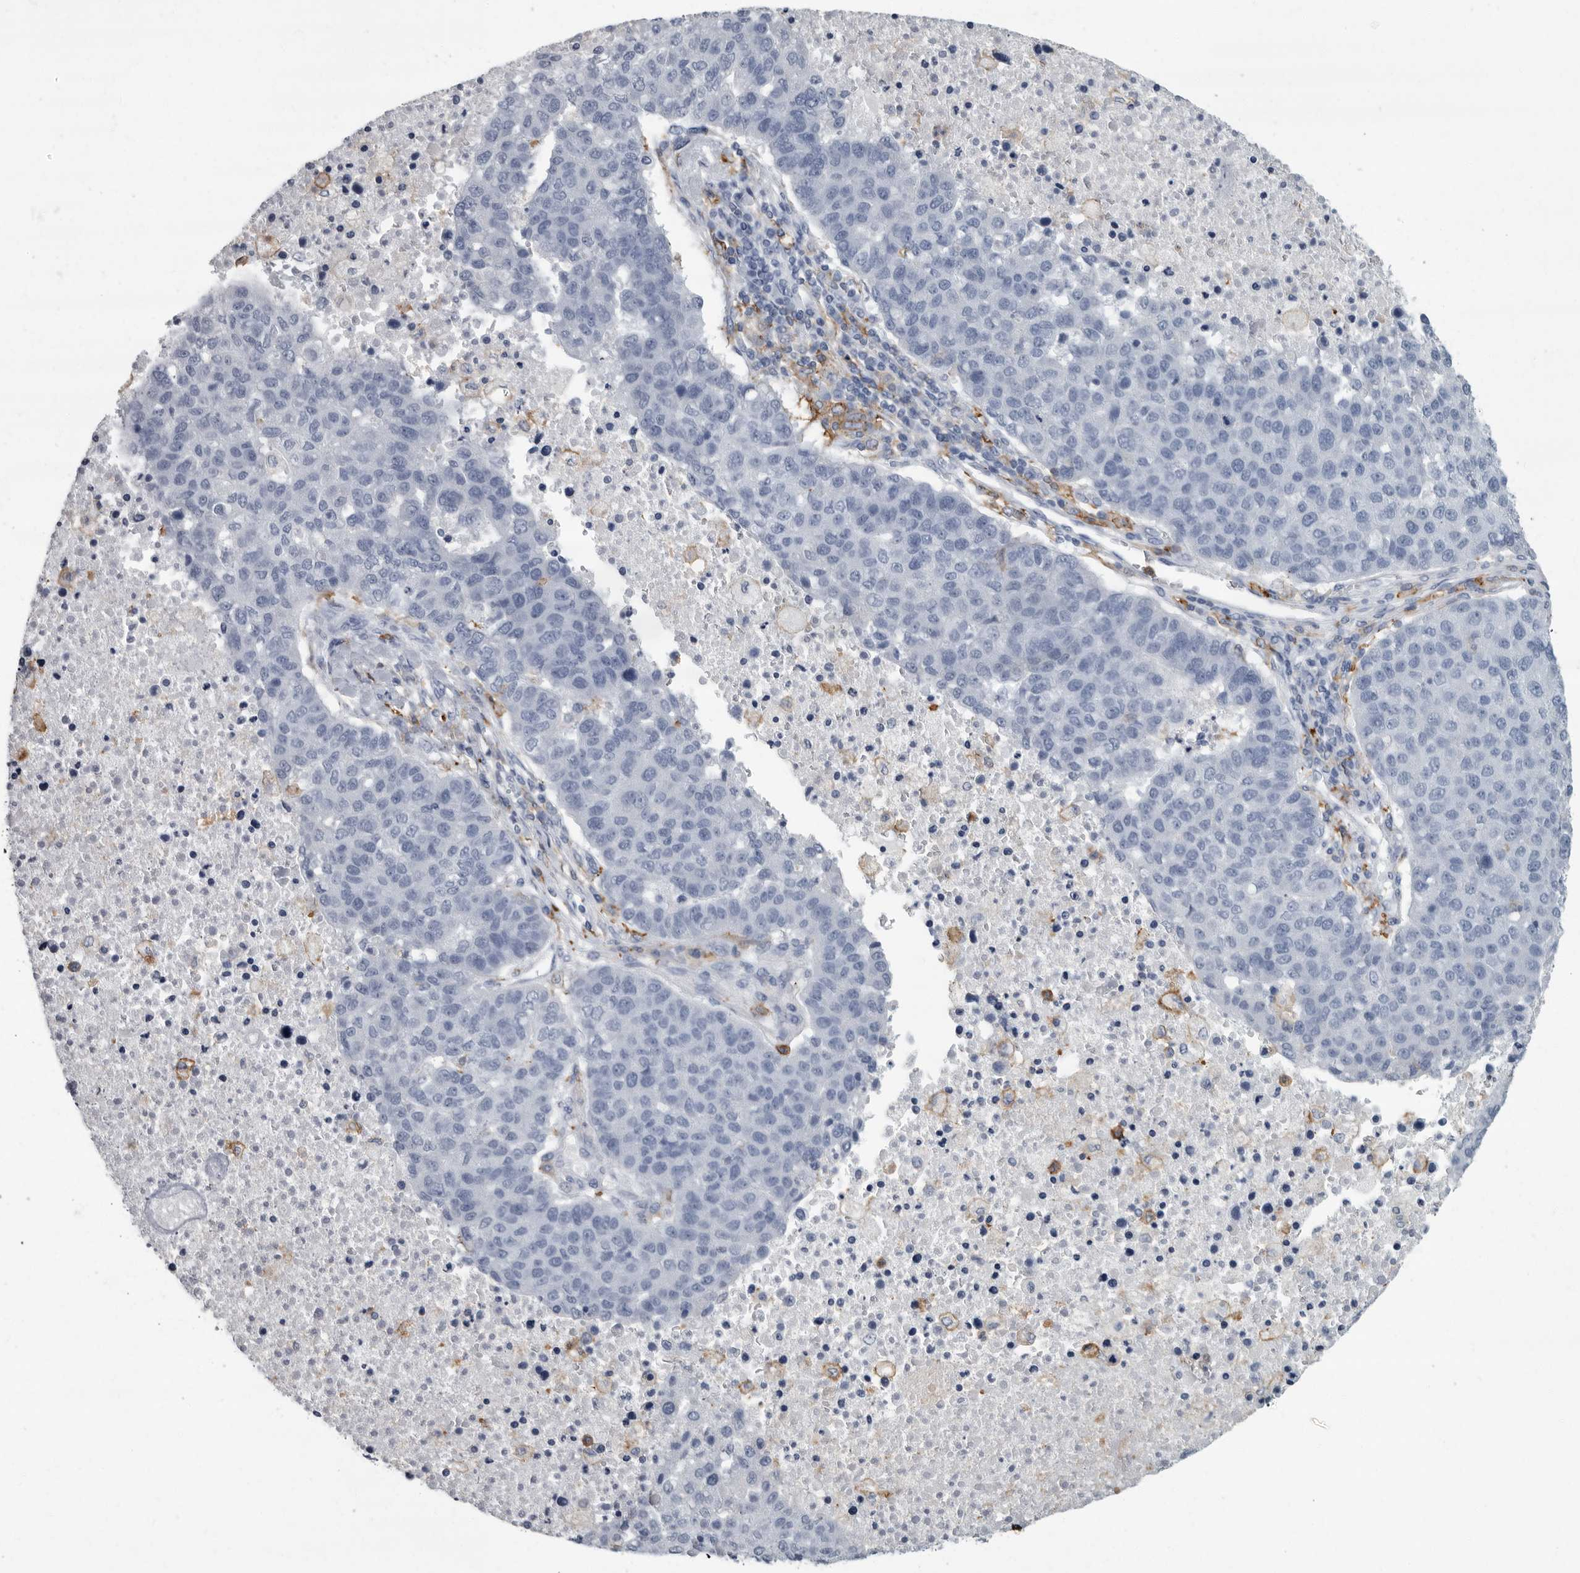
{"staining": {"intensity": "negative", "quantity": "none", "location": "none"}, "tissue": "pancreatic cancer", "cell_type": "Tumor cells", "image_type": "cancer", "snomed": [{"axis": "morphology", "description": "Adenocarcinoma, NOS"}, {"axis": "topography", "description": "Pancreas"}], "caption": "Immunohistochemistry photomicrograph of neoplastic tissue: human pancreatic cancer stained with DAB (3,3'-diaminobenzidine) displays no significant protein positivity in tumor cells.", "gene": "FCER1G", "patient": {"sex": "female", "age": 61}}